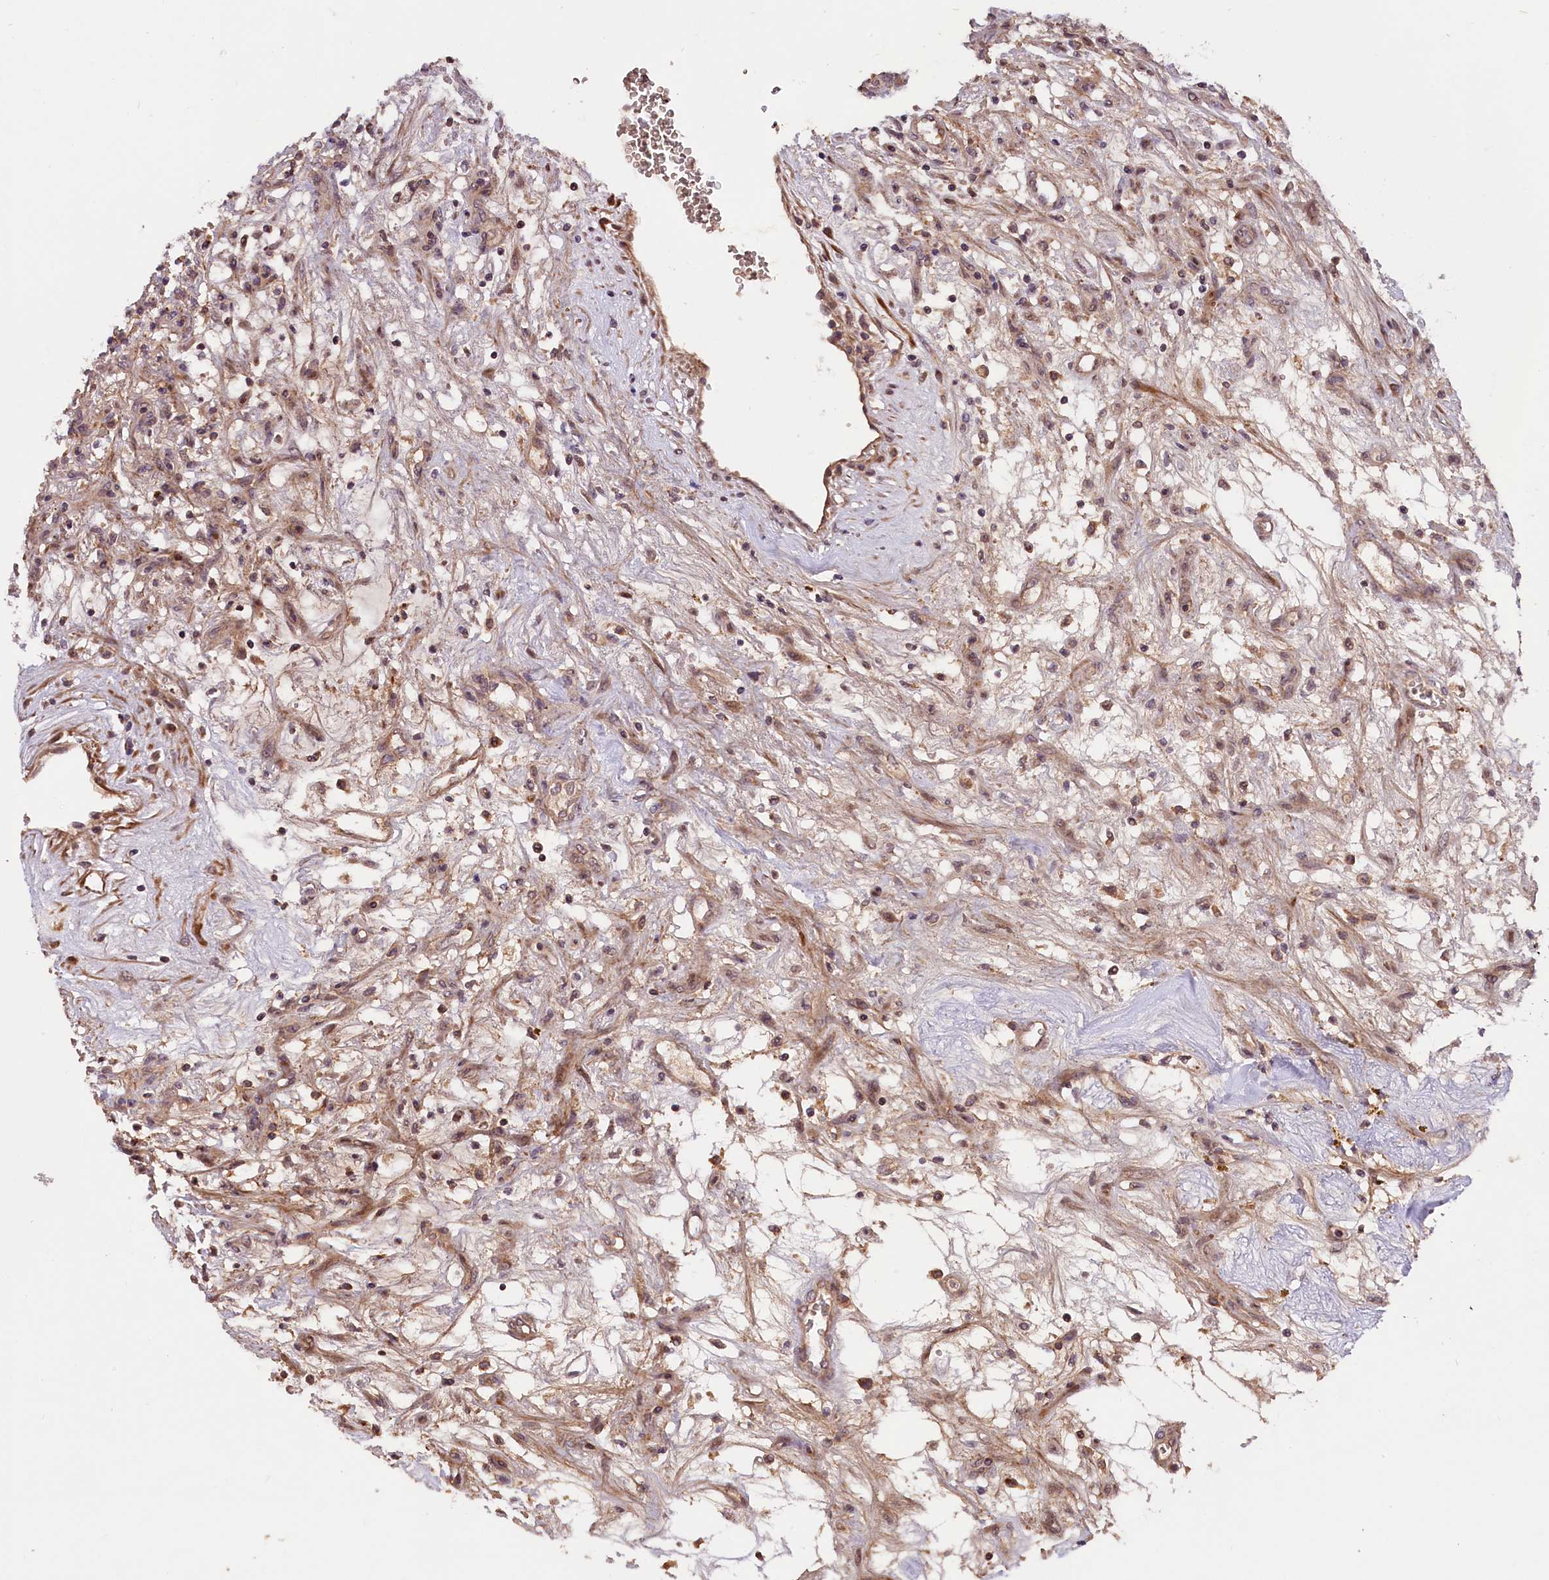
{"staining": {"intensity": "weak", "quantity": "25%-75%", "location": "cytoplasmic/membranous"}, "tissue": "renal cancer", "cell_type": "Tumor cells", "image_type": "cancer", "snomed": [{"axis": "morphology", "description": "Adenocarcinoma, NOS"}, {"axis": "topography", "description": "Kidney"}], "caption": "The immunohistochemical stain shows weak cytoplasmic/membranous positivity in tumor cells of renal cancer tissue.", "gene": "ZNF480", "patient": {"sex": "female", "age": 57}}